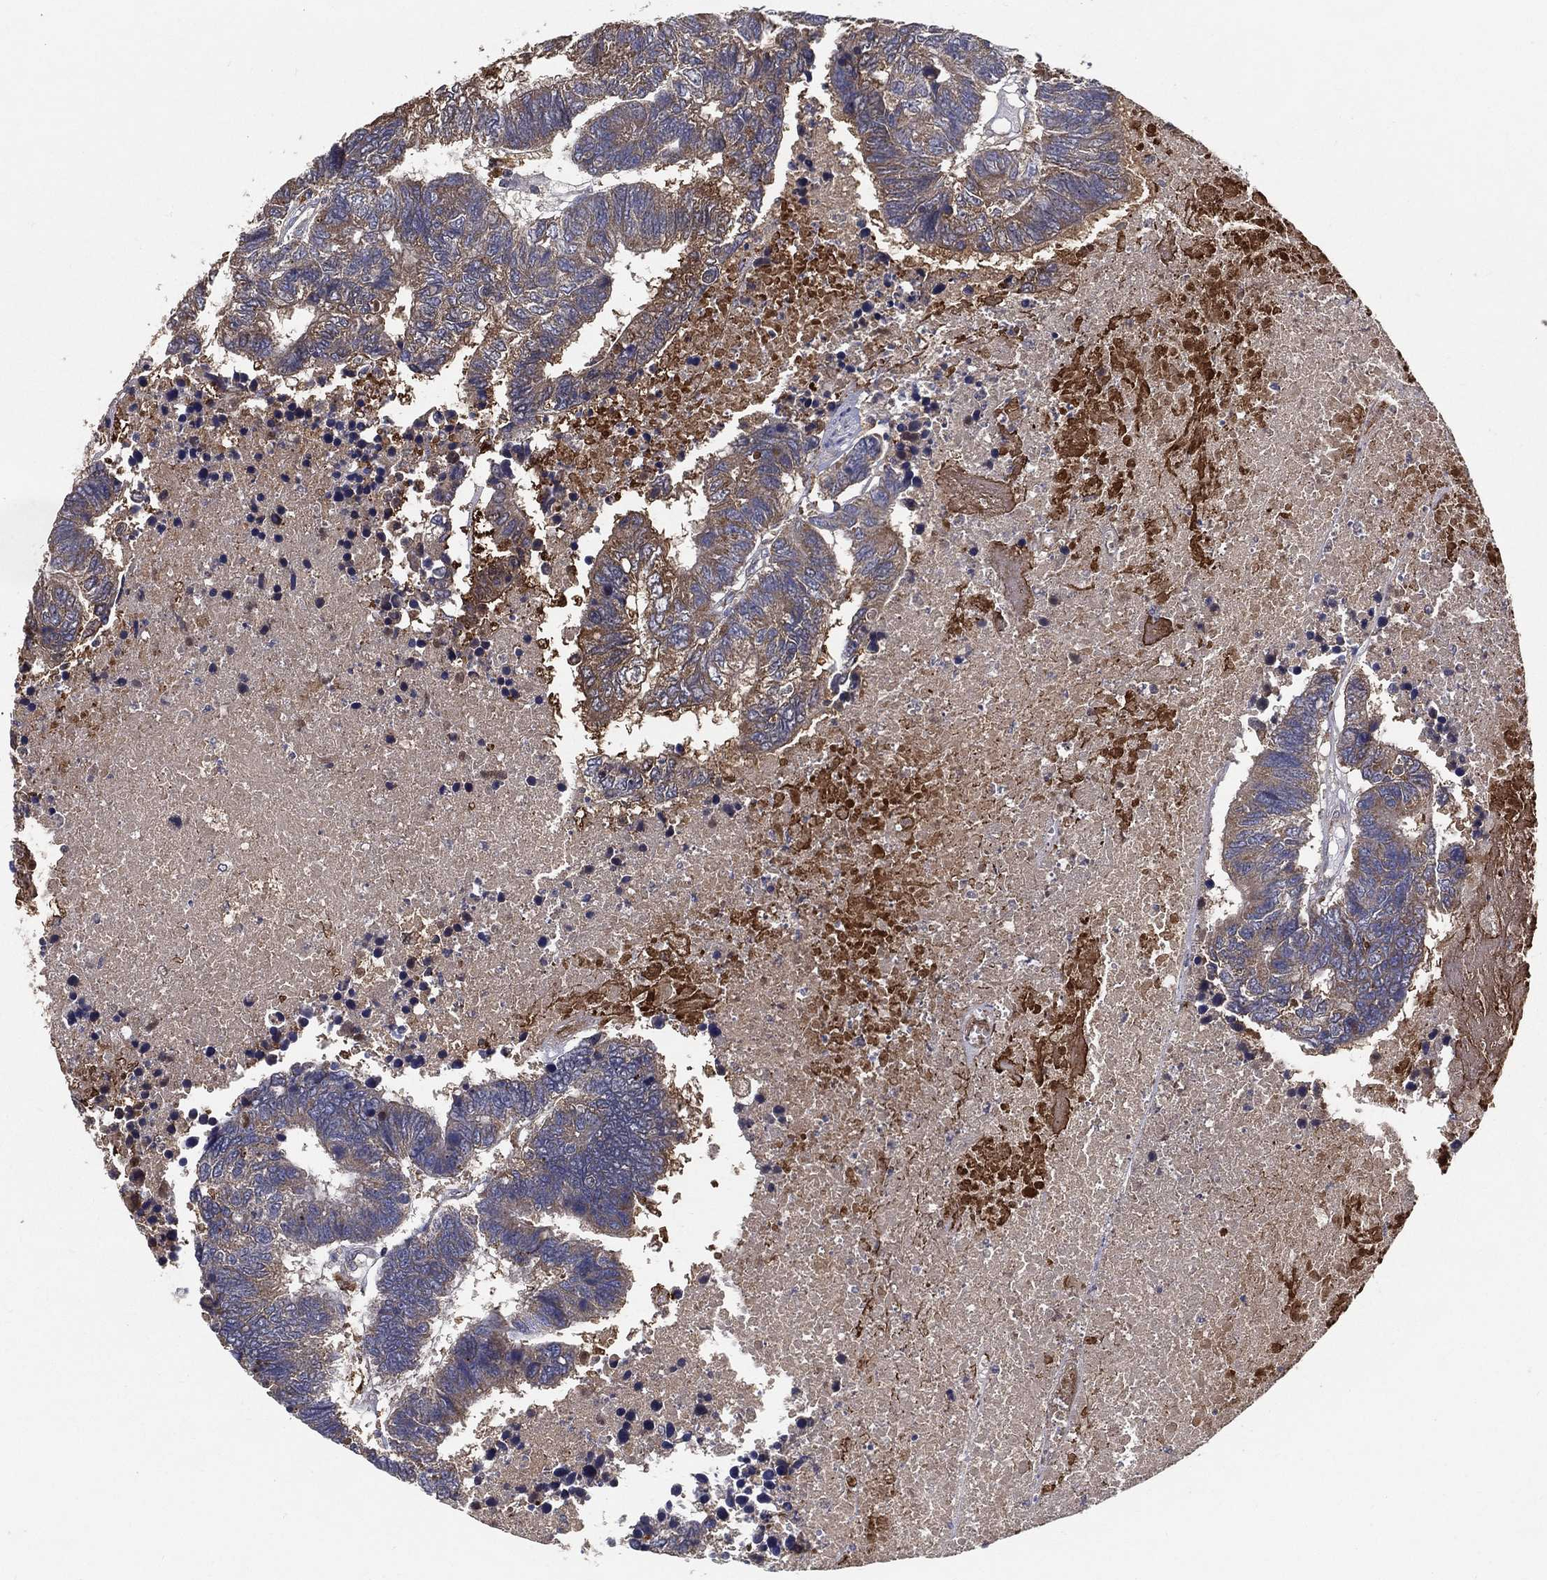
{"staining": {"intensity": "moderate", "quantity": "25%-75%", "location": "cytoplasmic/membranous"}, "tissue": "colorectal cancer", "cell_type": "Tumor cells", "image_type": "cancer", "snomed": [{"axis": "morphology", "description": "Adenocarcinoma, NOS"}, {"axis": "topography", "description": "Colon"}], "caption": "Immunohistochemistry photomicrograph of neoplastic tissue: adenocarcinoma (colorectal) stained using IHC exhibits medium levels of moderate protein expression localized specifically in the cytoplasmic/membranous of tumor cells, appearing as a cytoplasmic/membranous brown color.", "gene": "MT-ND1", "patient": {"sex": "female", "age": 48}}